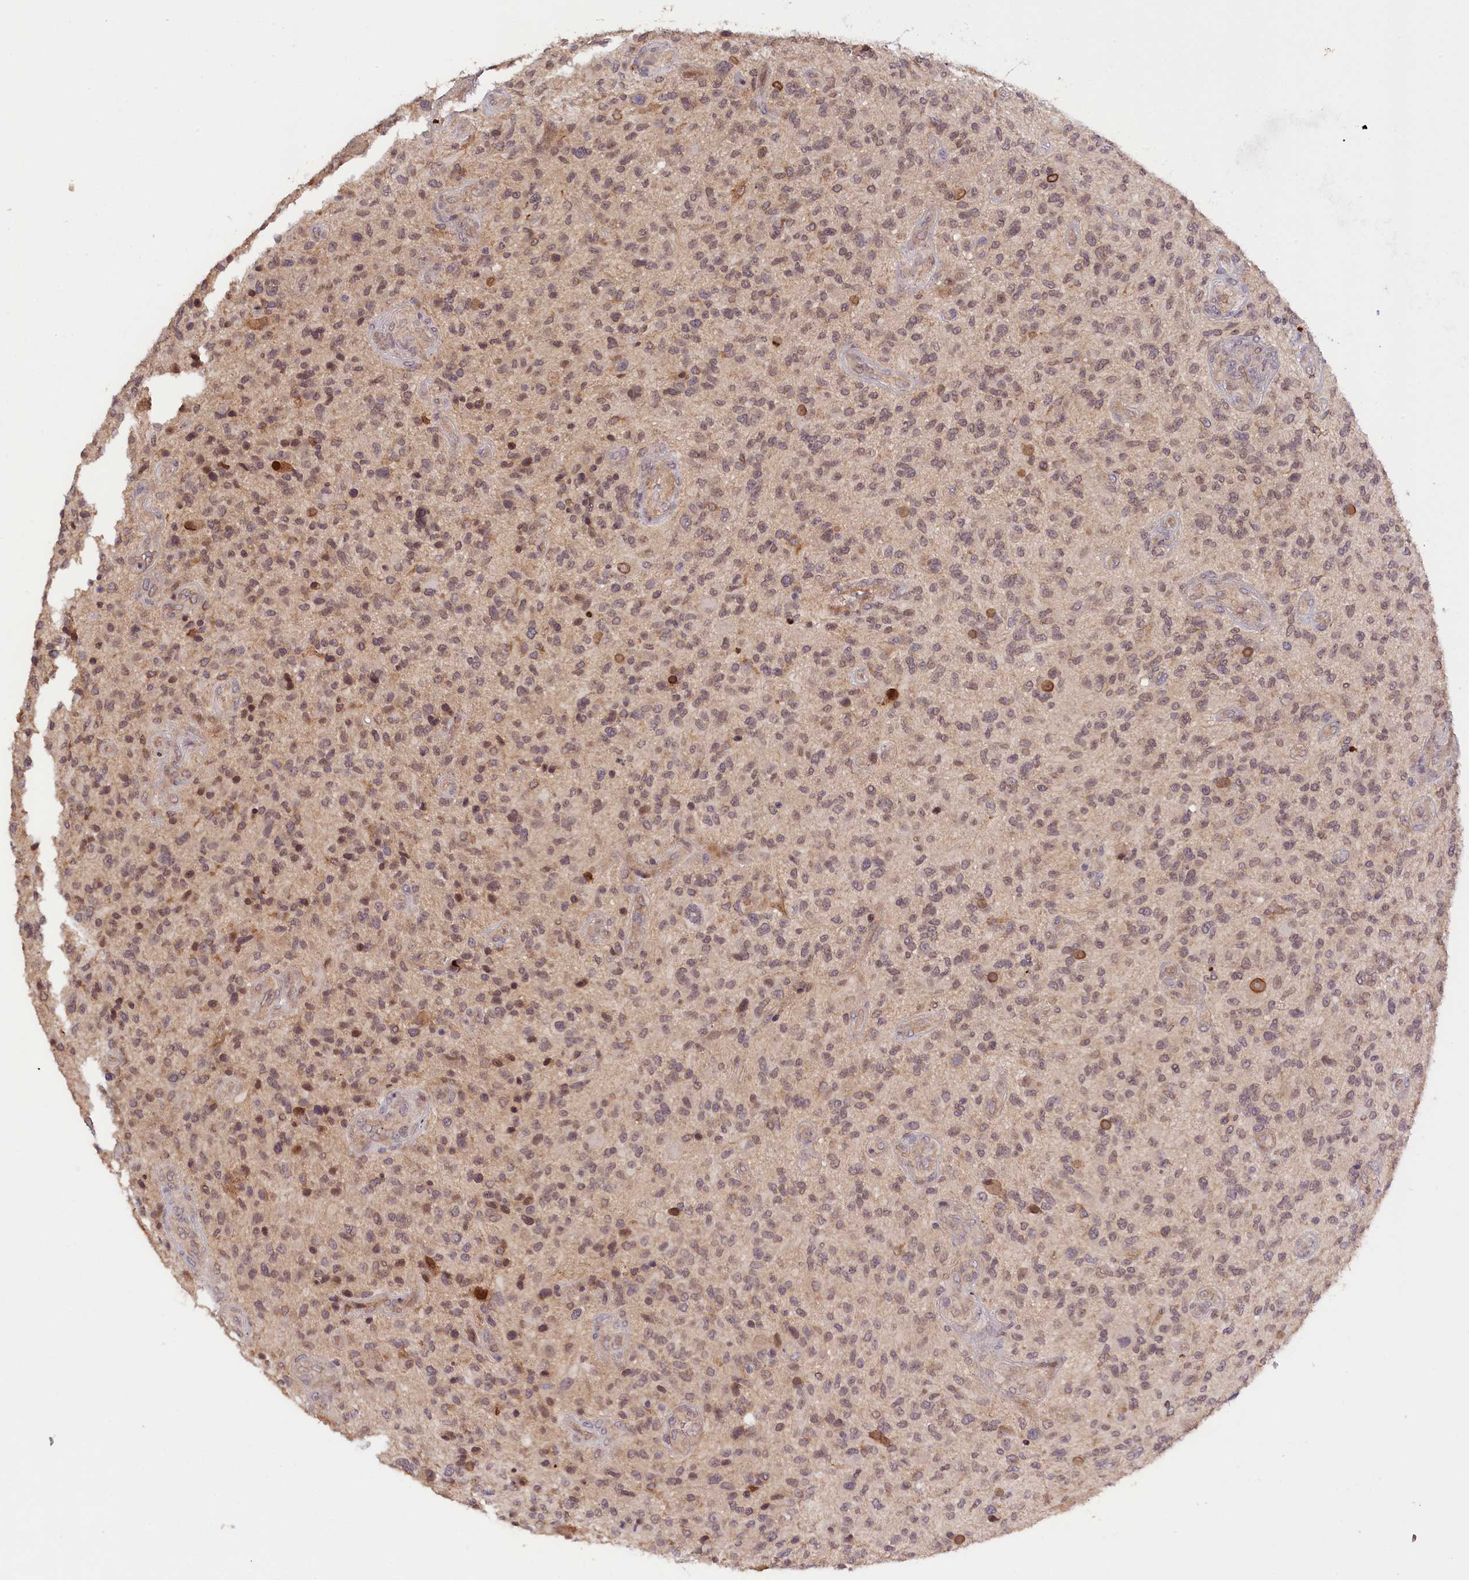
{"staining": {"intensity": "moderate", "quantity": "25%-75%", "location": "nuclear"}, "tissue": "glioma", "cell_type": "Tumor cells", "image_type": "cancer", "snomed": [{"axis": "morphology", "description": "Glioma, malignant, High grade"}, {"axis": "topography", "description": "Brain"}], "caption": "A micrograph of glioma stained for a protein demonstrates moderate nuclear brown staining in tumor cells.", "gene": "ZNF480", "patient": {"sex": "male", "age": 47}}